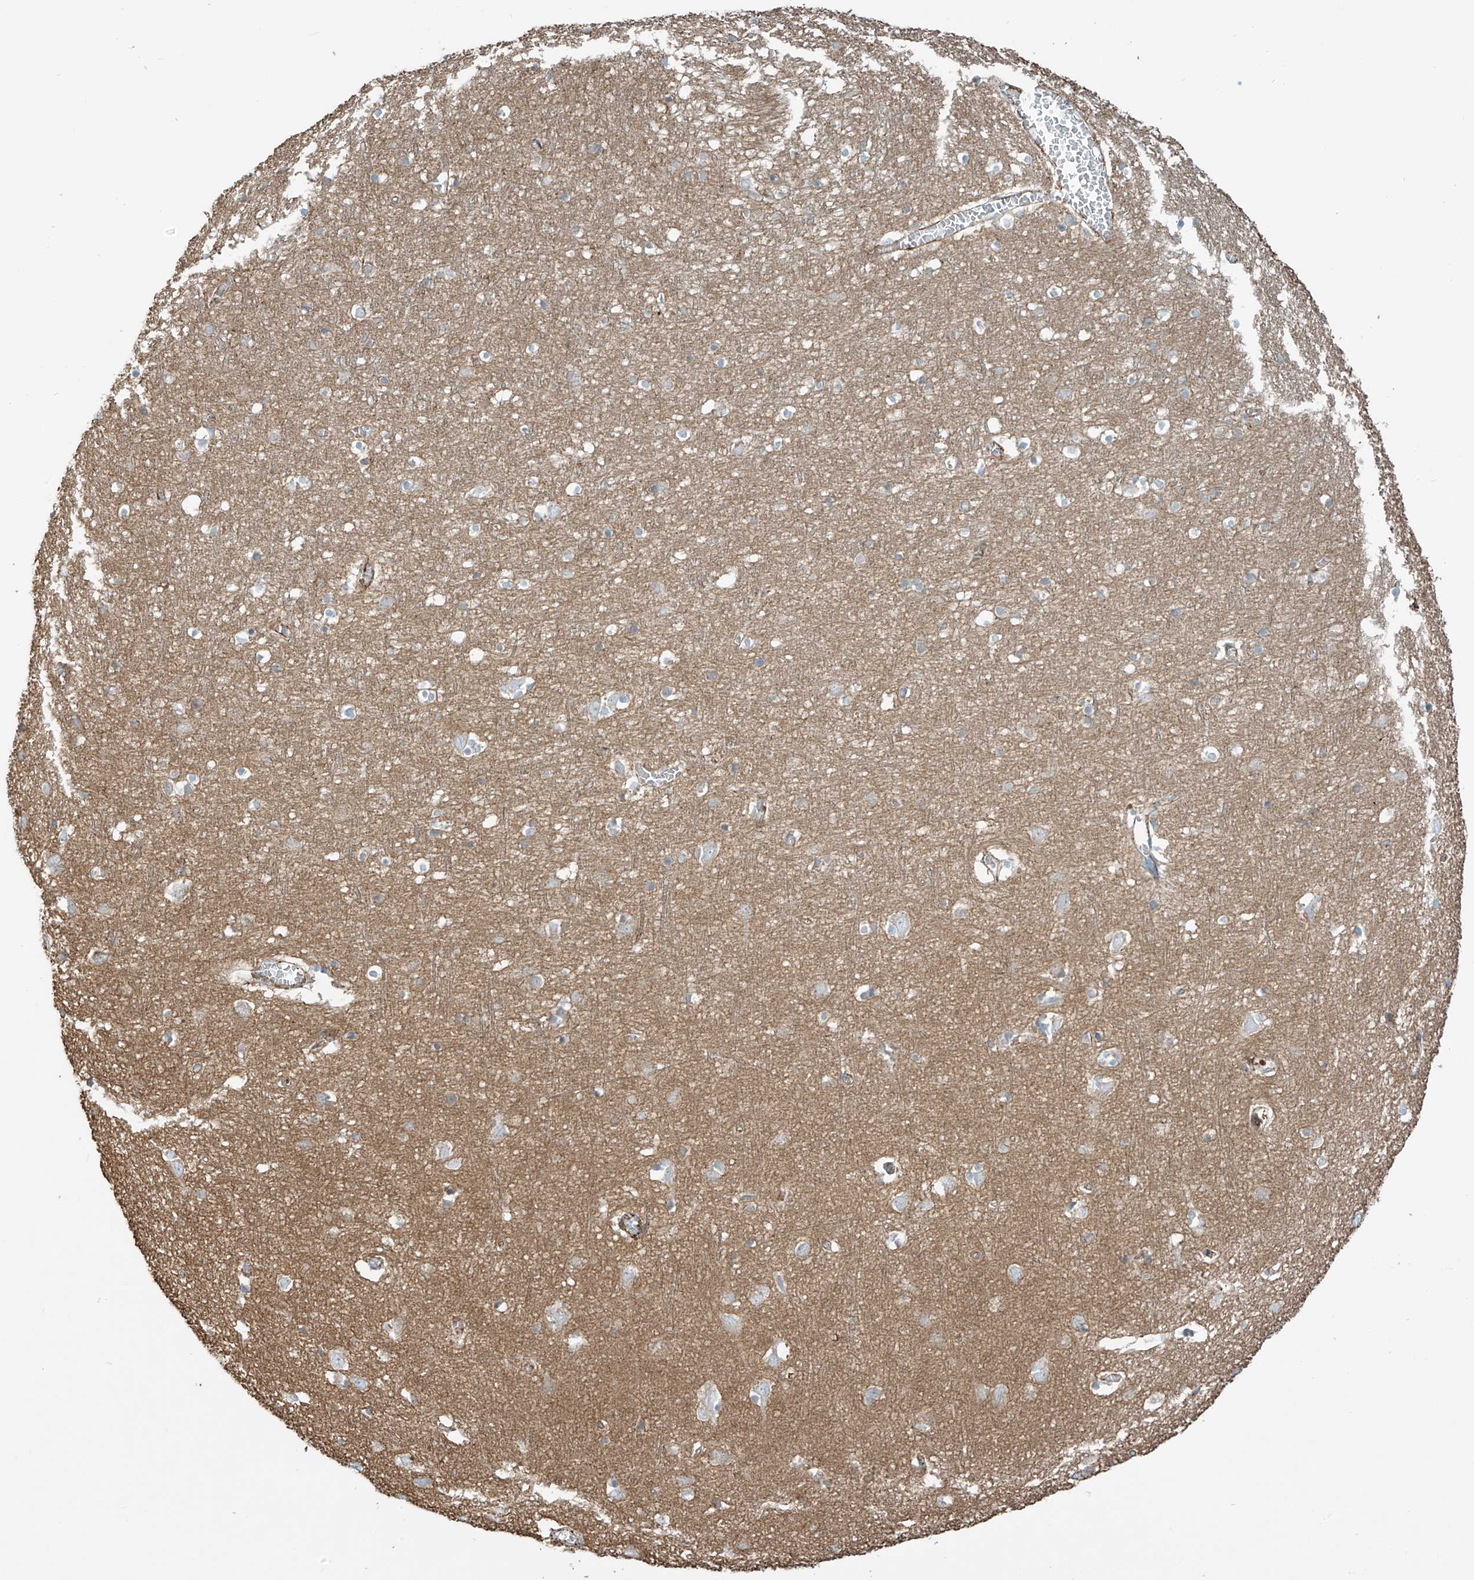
{"staining": {"intensity": "moderate", "quantity": "25%-75%", "location": "cytoplasmic/membranous"}, "tissue": "cerebral cortex", "cell_type": "Endothelial cells", "image_type": "normal", "snomed": [{"axis": "morphology", "description": "Normal tissue, NOS"}, {"axis": "topography", "description": "Cerebral cortex"}], "caption": "High-power microscopy captured an IHC photomicrograph of normal cerebral cortex, revealing moderate cytoplasmic/membranous positivity in approximately 25%-75% of endothelial cells. (DAB (3,3'-diaminobenzidine) IHC with brightfield microscopy, high magnification).", "gene": "SLC9A2", "patient": {"sex": "female", "age": 64}}